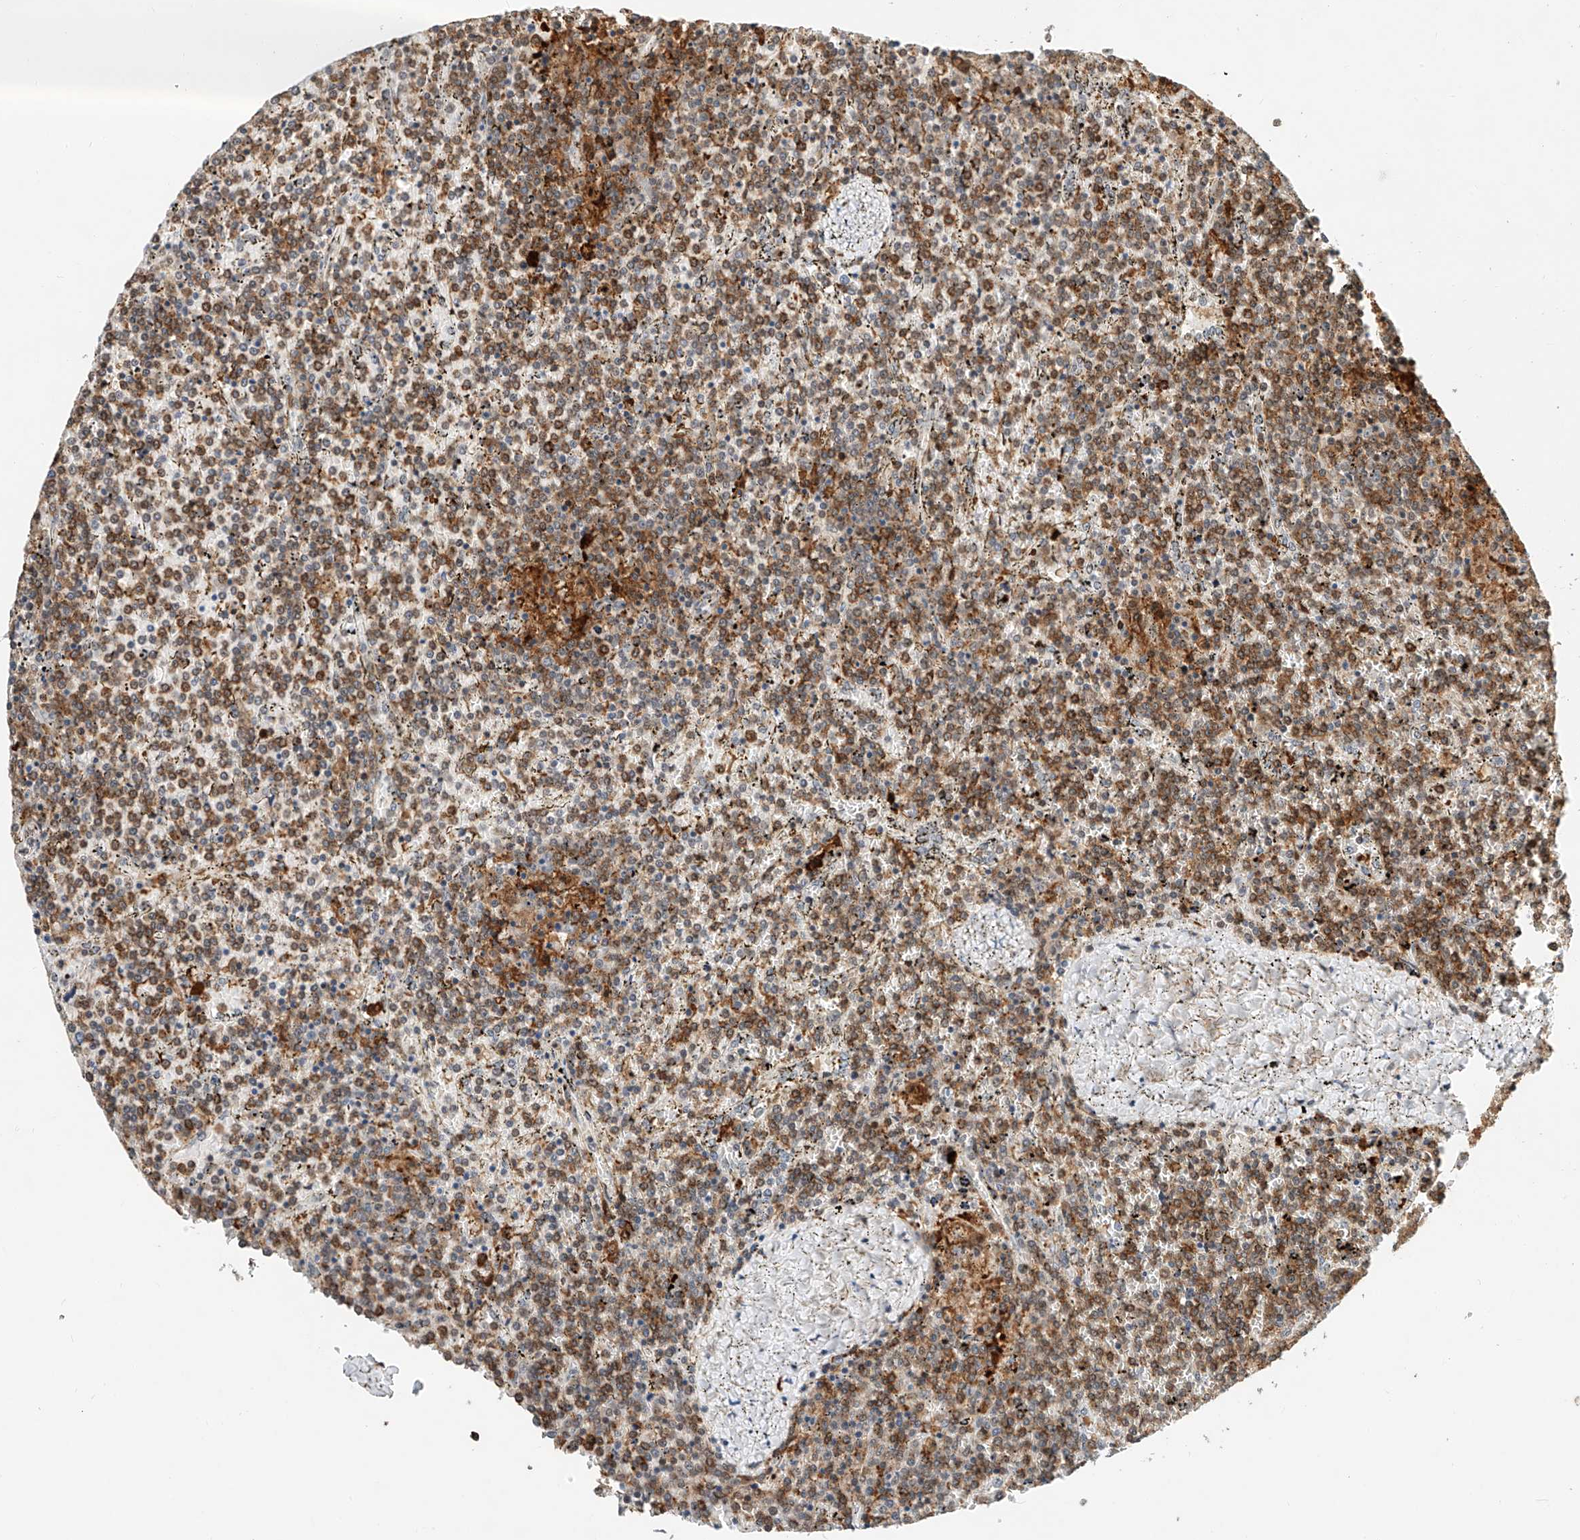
{"staining": {"intensity": "strong", "quantity": ">75%", "location": "cytoplasmic/membranous"}, "tissue": "lymphoma", "cell_type": "Tumor cells", "image_type": "cancer", "snomed": [{"axis": "morphology", "description": "Malignant lymphoma, non-Hodgkin's type, Low grade"}, {"axis": "topography", "description": "Spleen"}], "caption": "A high amount of strong cytoplasmic/membranous expression is present in approximately >75% of tumor cells in malignant lymphoma, non-Hodgkin's type (low-grade) tissue.", "gene": "MICAL1", "patient": {"sex": "female", "age": 19}}